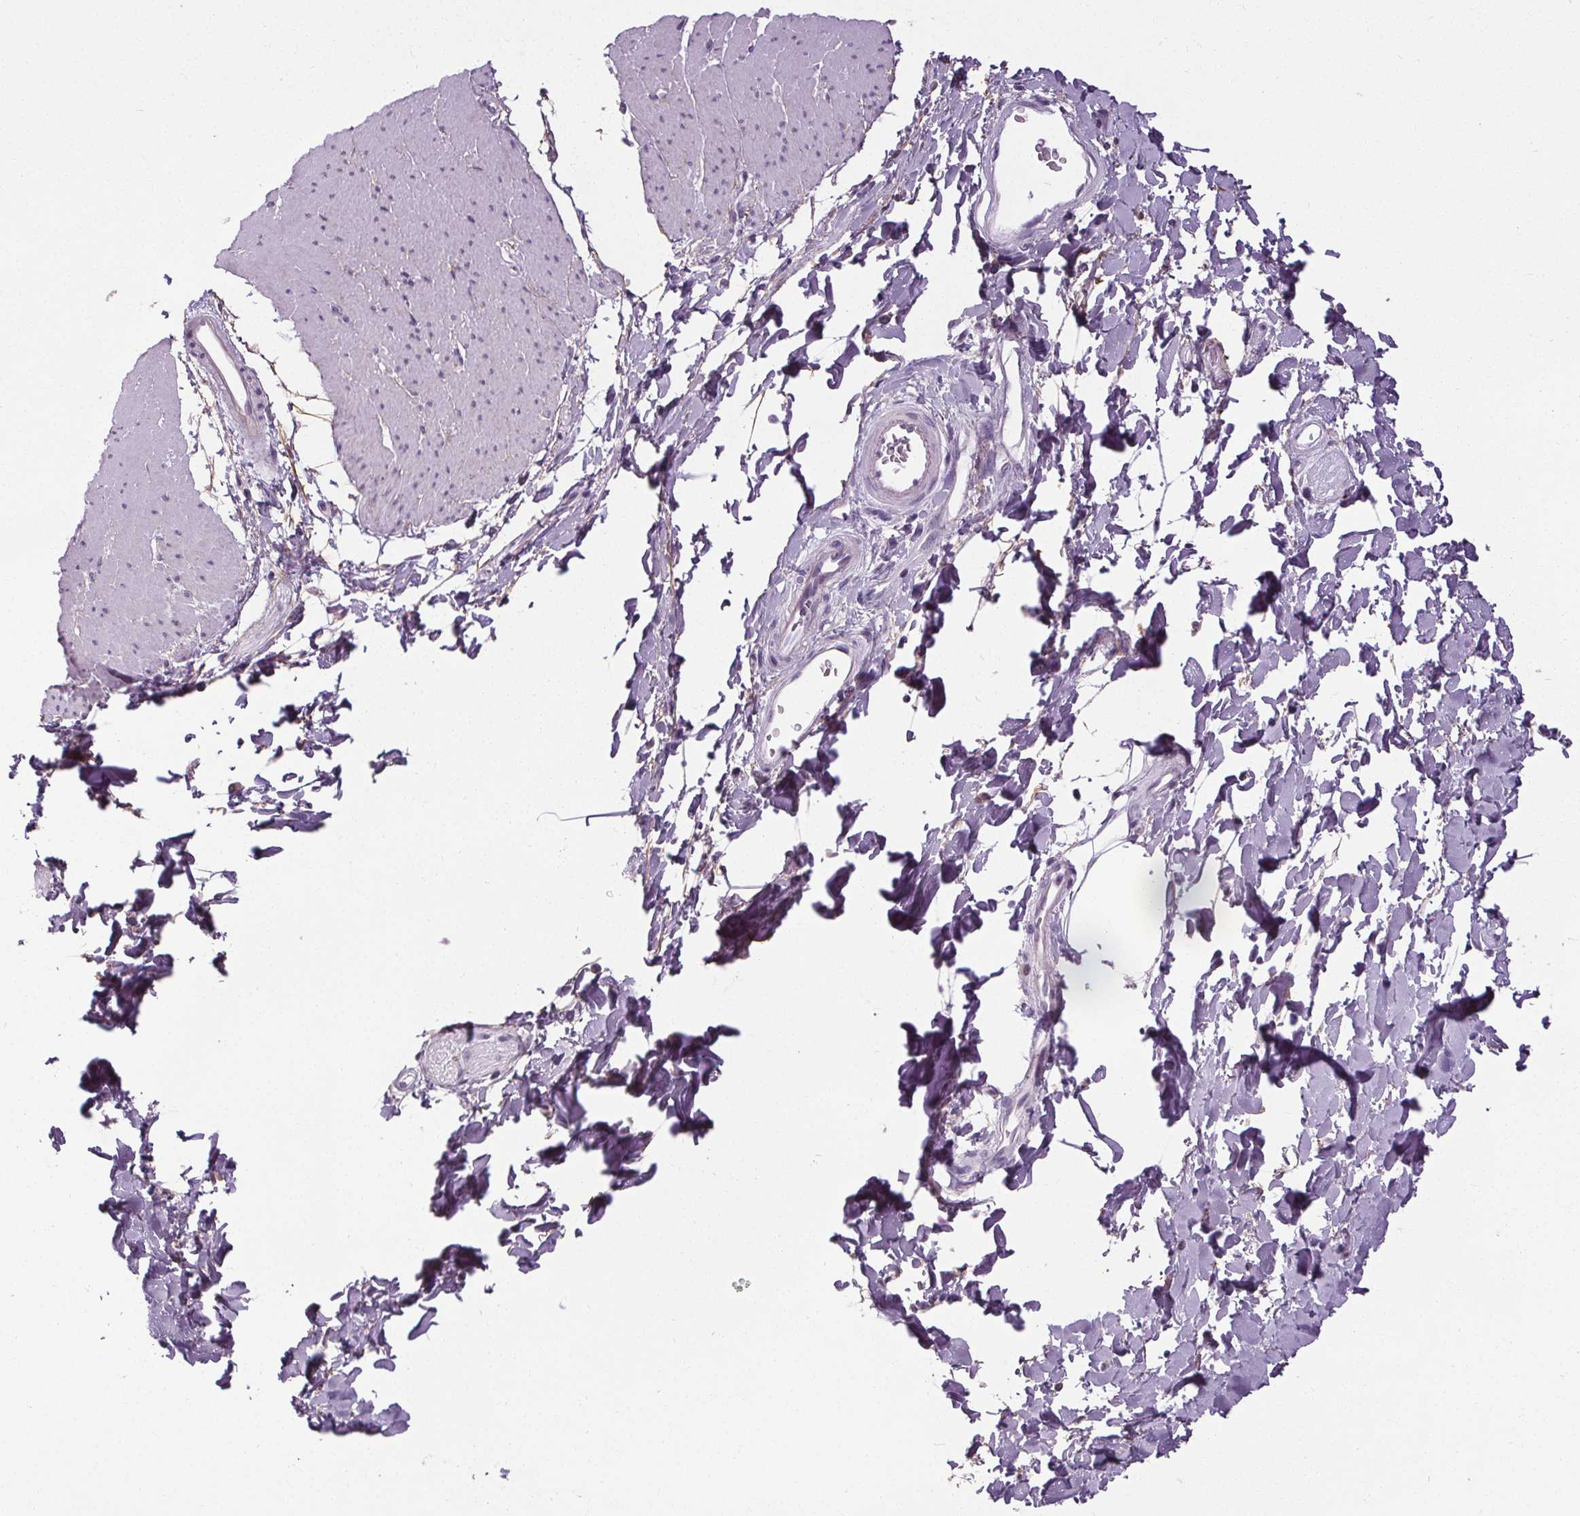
{"staining": {"intensity": "negative", "quantity": "none", "location": "none"}, "tissue": "smooth muscle", "cell_type": "Smooth muscle cells", "image_type": "normal", "snomed": [{"axis": "morphology", "description": "Normal tissue, NOS"}, {"axis": "topography", "description": "Smooth muscle"}, {"axis": "topography", "description": "Rectum"}], "caption": "DAB (3,3'-diaminobenzidine) immunohistochemical staining of unremarkable smooth muscle shows no significant expression in smooth muscle cells. (Stains: DAB (3,3'-diaminobenzidine) IHC with hematoxylin counter stain, Microscopy: brightfield microscopy at high magnification).", "gene": "TMEM240", "patient": {"sex": "male", "age": 53}}